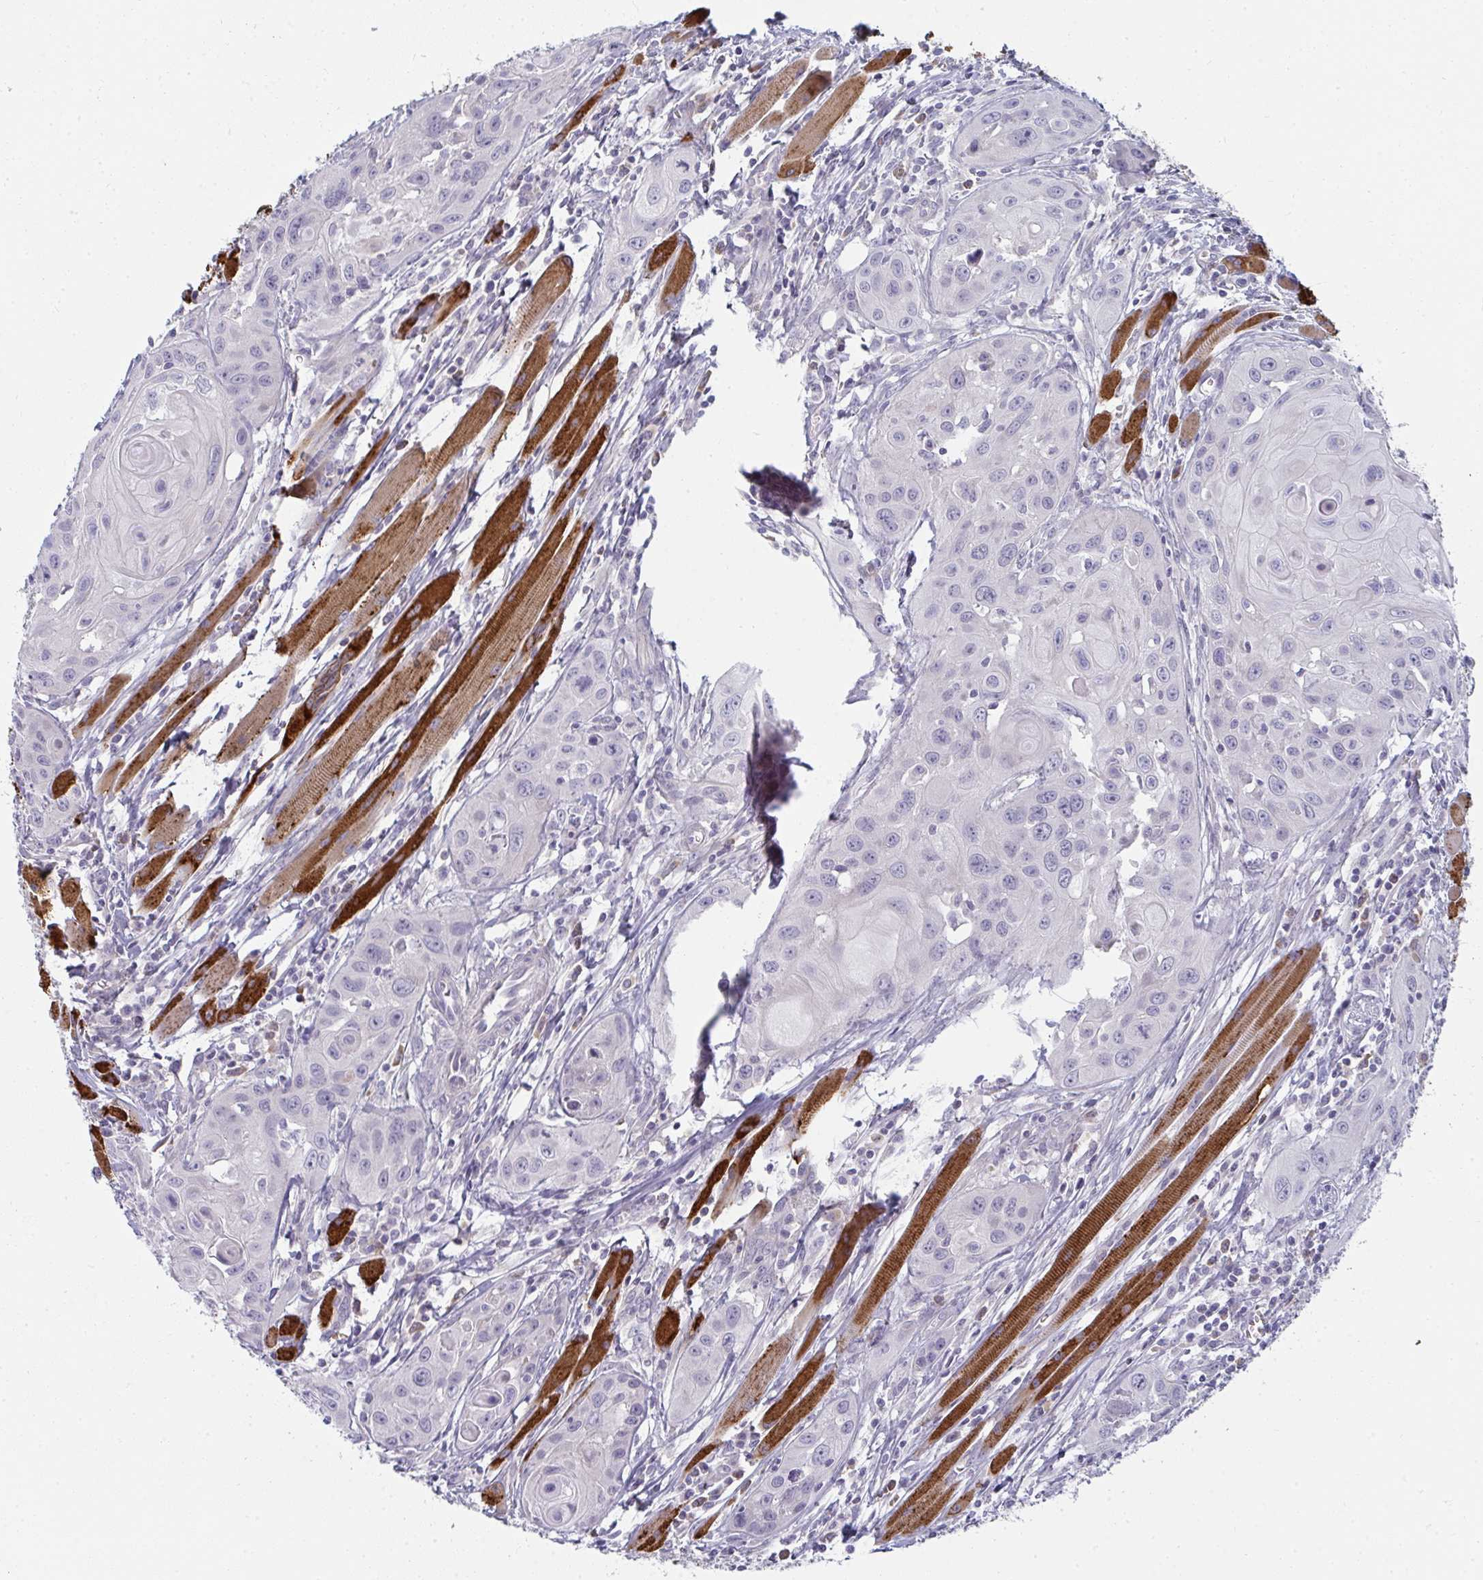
{"staining": {"intensity": "negative", "quantity": "none", "location": "none"}, "tissue": "head and neck cancer", "cell_type": "Tumor cells", "image_type": "cancer", "snomed": [{"axis": "morphology", "description": "Squamous cell carcinoma, NOS"}, {"axis": "topography", "description": "Oral tissue"}, {"axis": "topography", "description": "Head-Neck"}], "caption": "DAB (3,3'-diaminobenzidine) immunohistochemical staining of head and neck squamous cell carcinoma exhibits no significant positivity in tumor cells.", "gene": "SHB", "patient": {"sex": "male", "age": 58}}